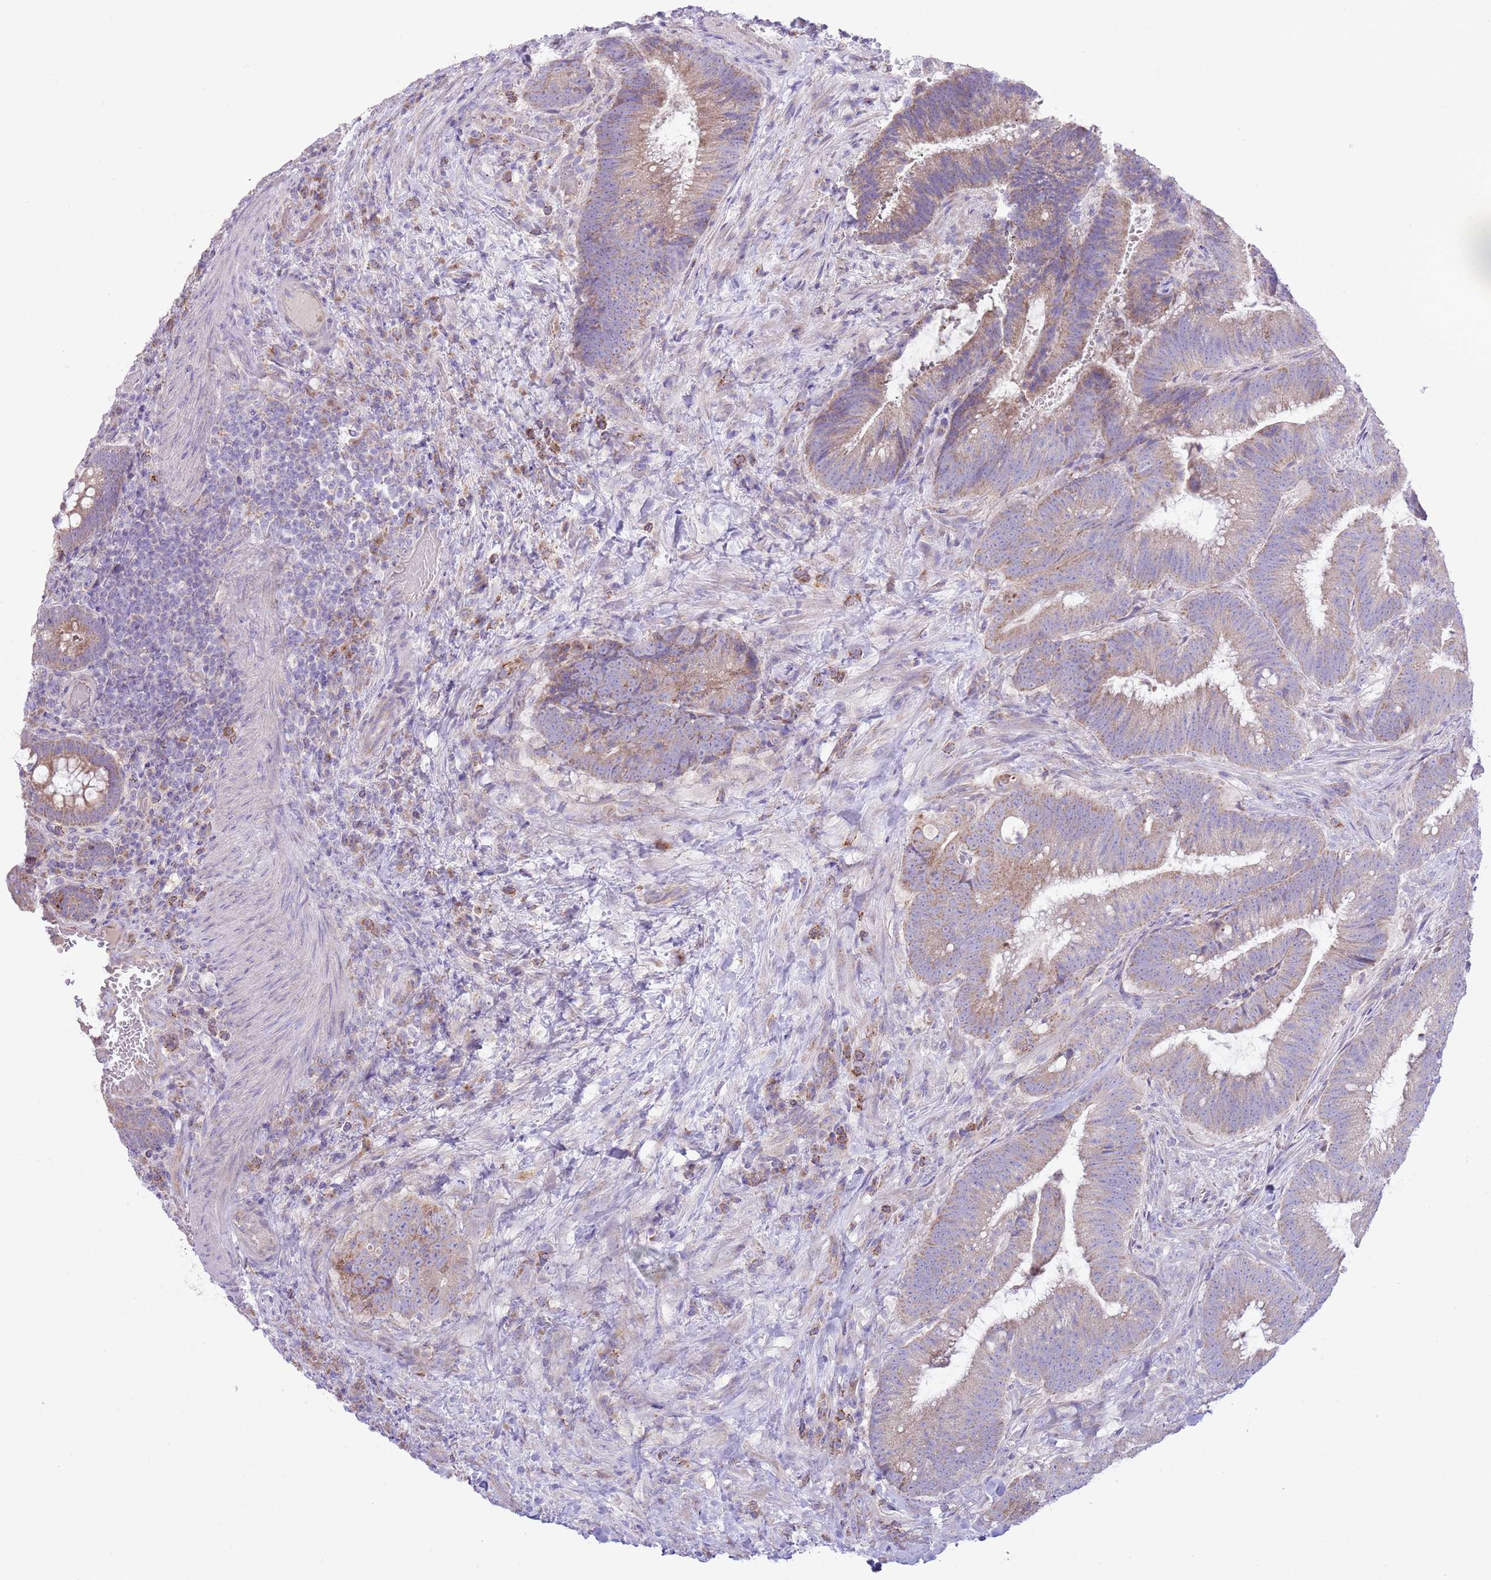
{"staining": {"intensity": "weak", "quantity": ">75%", "location": "cytoplasmic/membranous"}, "tissue": "colorectal cancer", "cell_type": "Tumor cells", "image_type": "cancer", "snomed": [{"axis": "morphology", "description": "Adenocarcinoma, NOS"}, {"axis": "topography", "description": "Colon"}], "caption": "Immunohistochemical staining of adenocarcinoma (colorectal) displays low levels of weak cytoplasmic/membranous protein positivity in about >75% of tumor cells.", "gene": "OAZ2", "patient": {"sex": "female", "age": 43}}